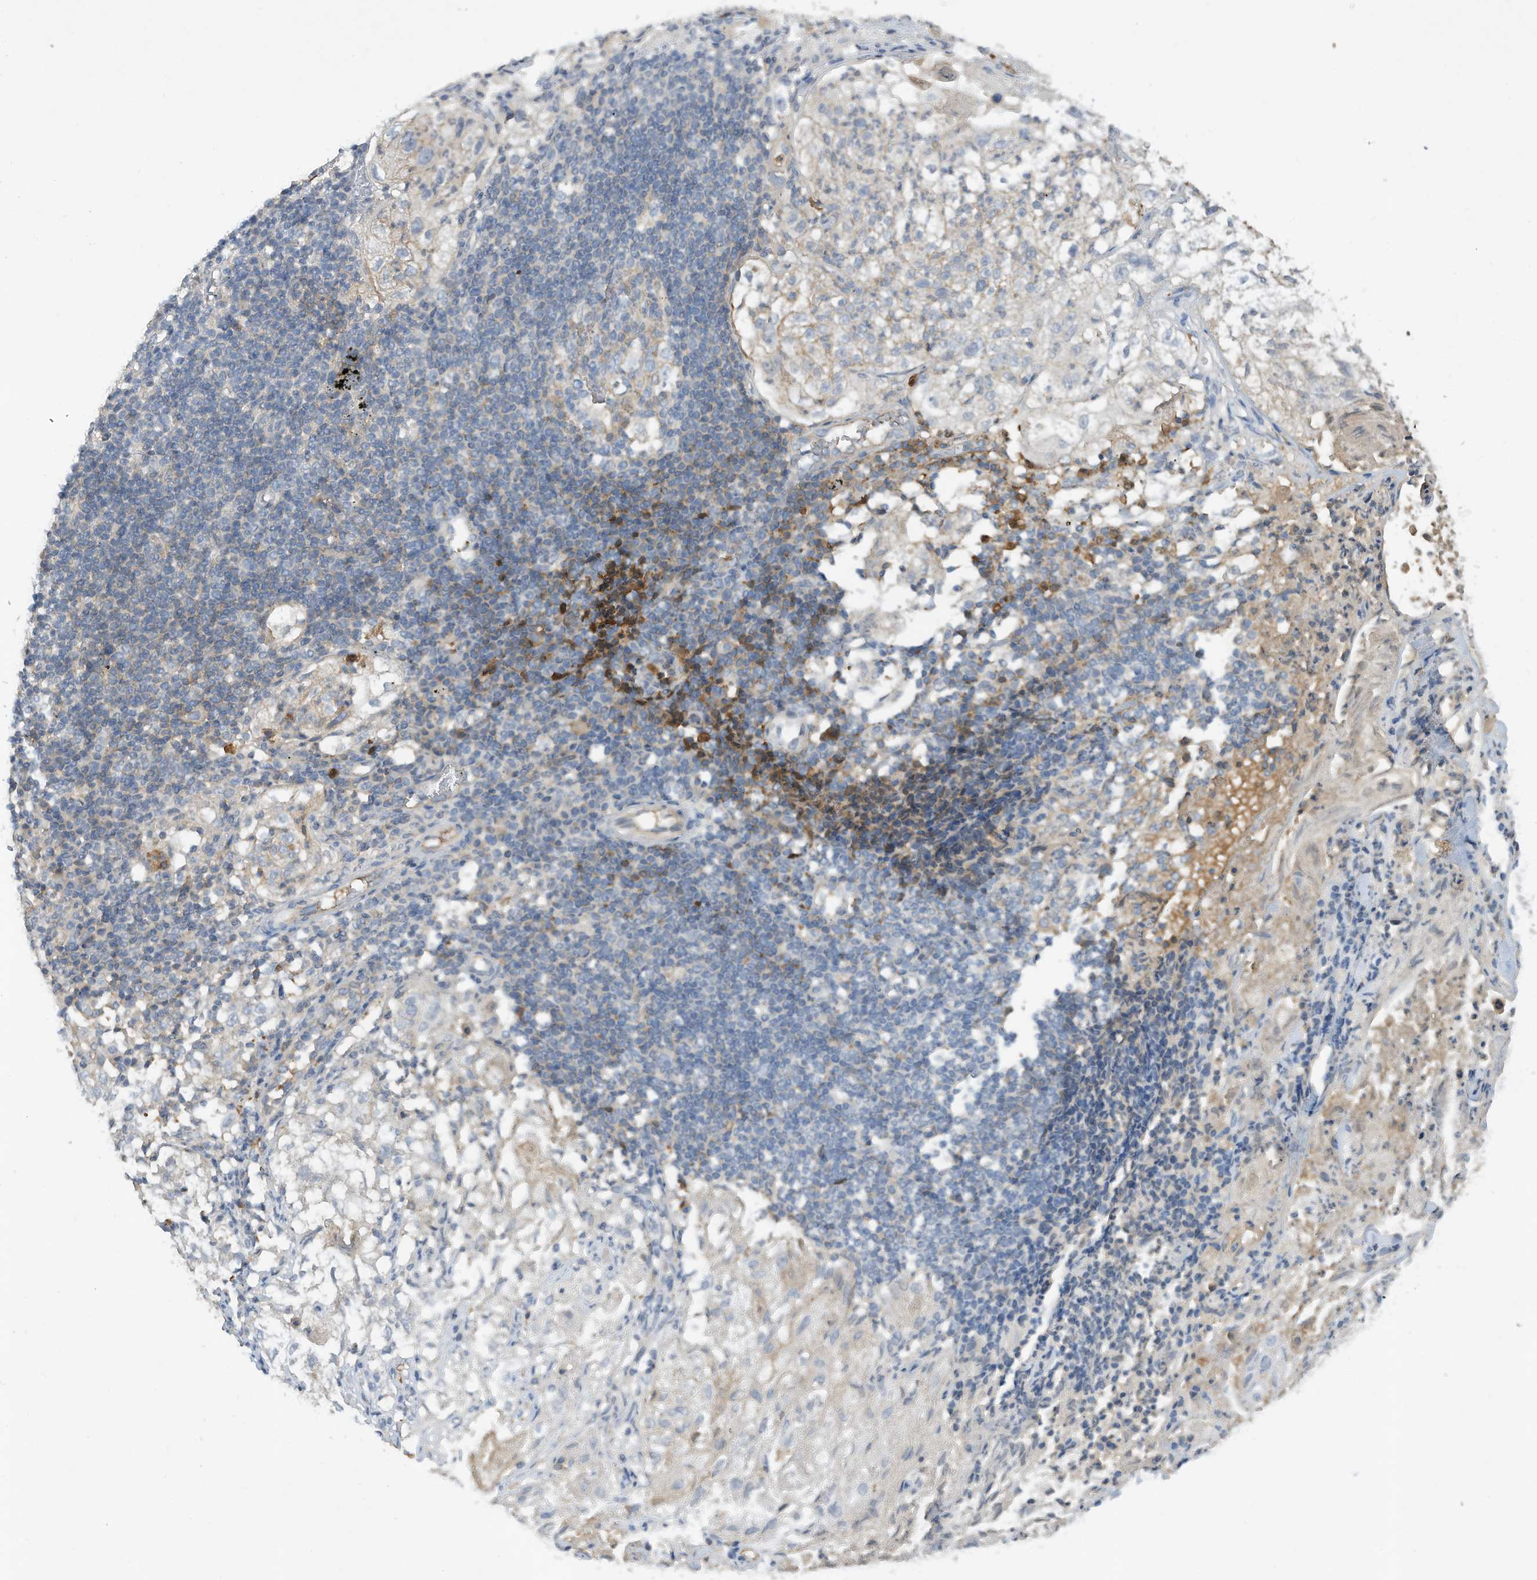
{"staining": {"intensity": "negative", "quantity": "none", "location": "none"}, "tissue": "lung cancer", "cell_type": "Tumor cells", "image_type": "cancer", "snomed": [{"axis": "morphology", "description": "Inflammation, NOS"}, {"axis": "morphology", "description": "Squamous cell carcinoma, NOS"}, {"axis": "topography", "description": "Lymph node"}, {"axis": "topography", "description": "Soft tissue"}, {"axis": "topography", "description": "Lung"}], "caption": "This is a photomicrograph of immunohistochemistry (IHC) staining of squamous cell carcinoma (lung), which shows no positivity in tumor cells.", "gene": "HAS3", "patient": {"sex": "male", "age": 66}}